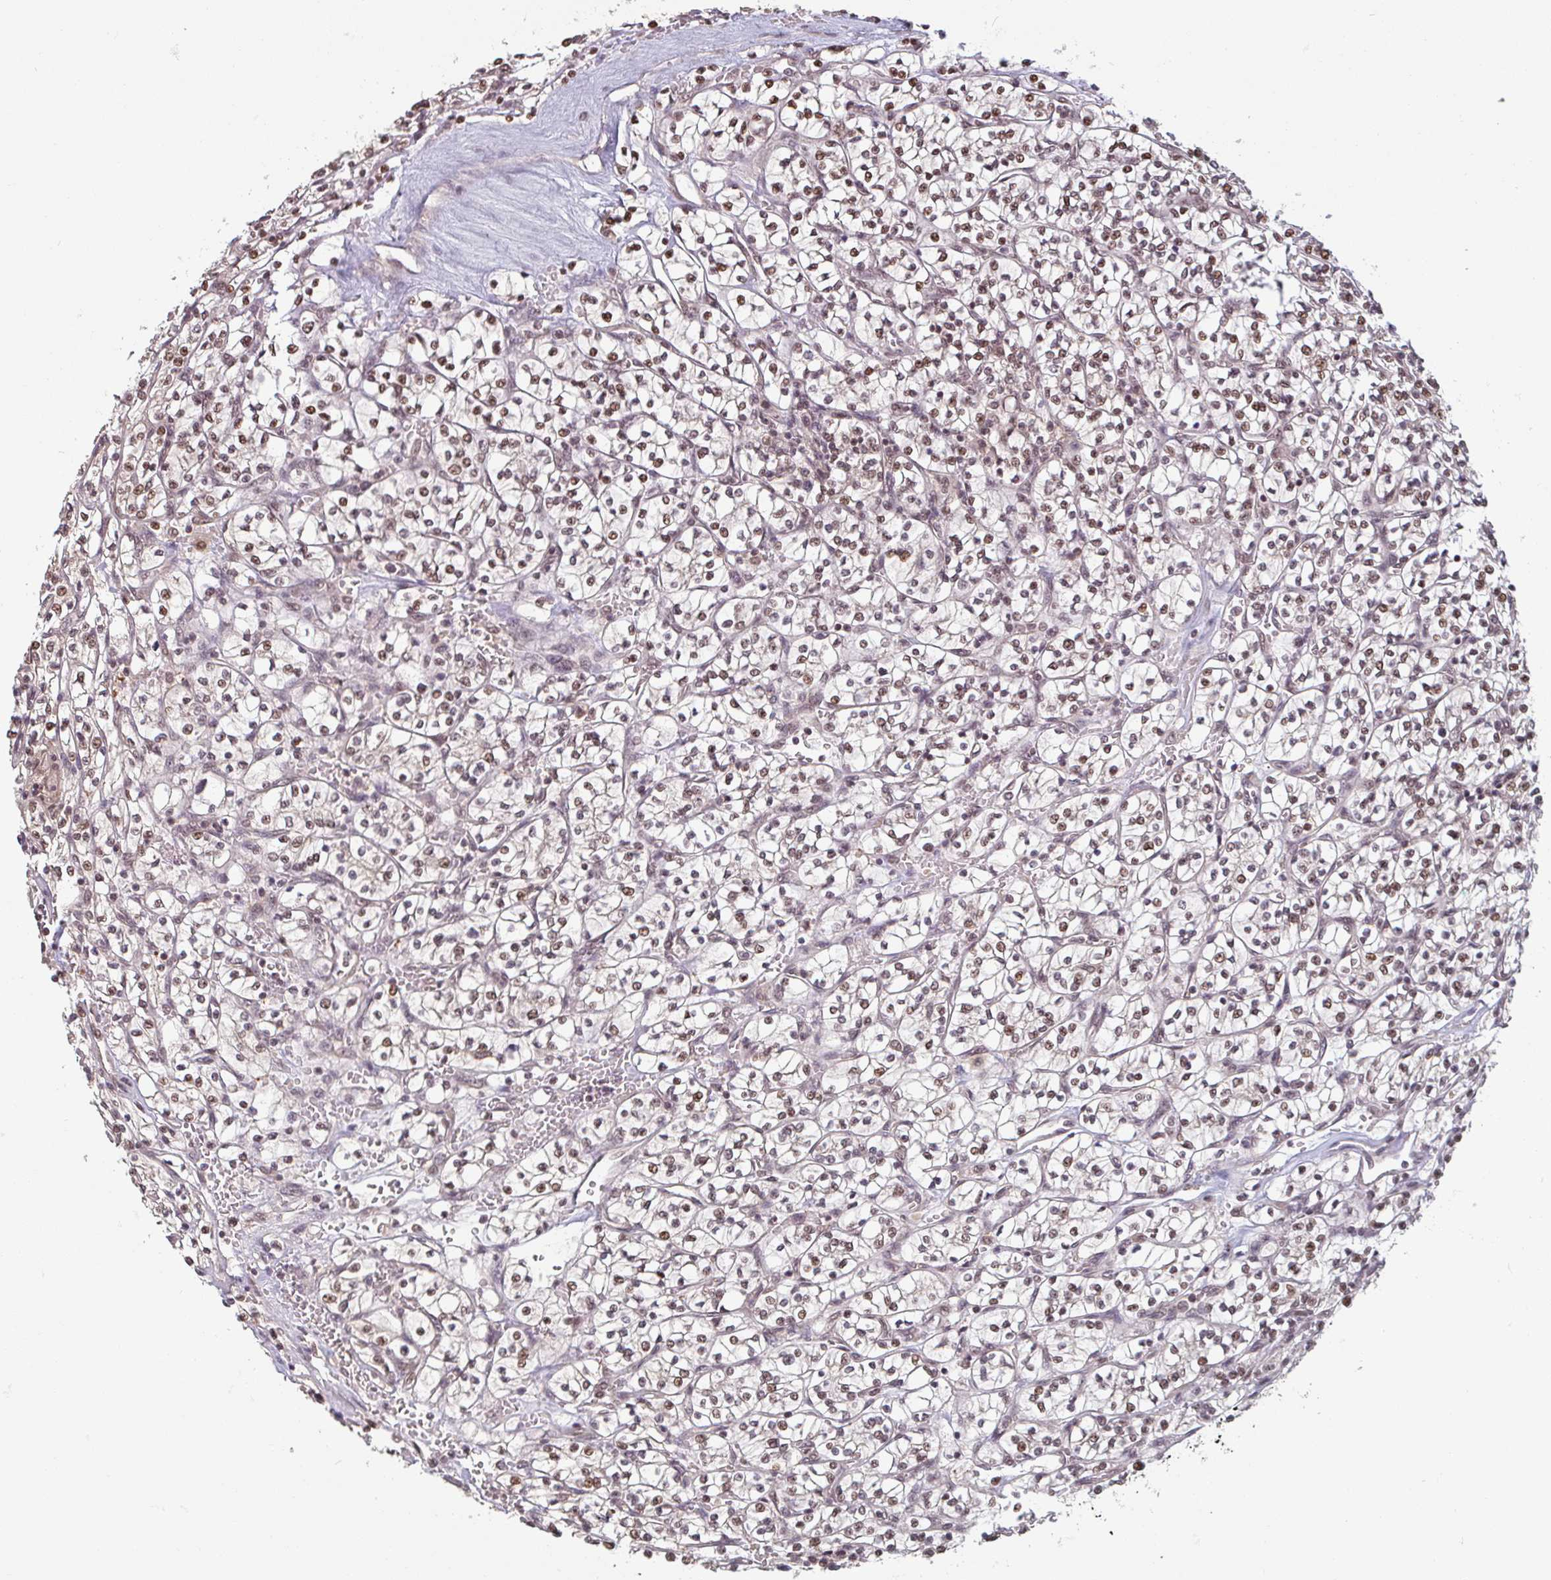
{"staining": {"intensity": "moderate", "quantity": ">75%", "location": "nuclear"}, "tissue": "renal cancer", "cell_type": "Tumor cells", "image_type": "cancer", "snomed": [{"axis": "morphology", "description": "Adenocarcinoma, NOS"}, {"axis": "topography", "description": "Kidney"}], "caption": "Immunohistochemistry (IHC) (DAB) staining of human renal adenocarcinoma reveals moderate nuclear protein staining in approximately >75% of tumor cells.", "gene": "DR1", "patient": {"sex": "female", "age": 64}}